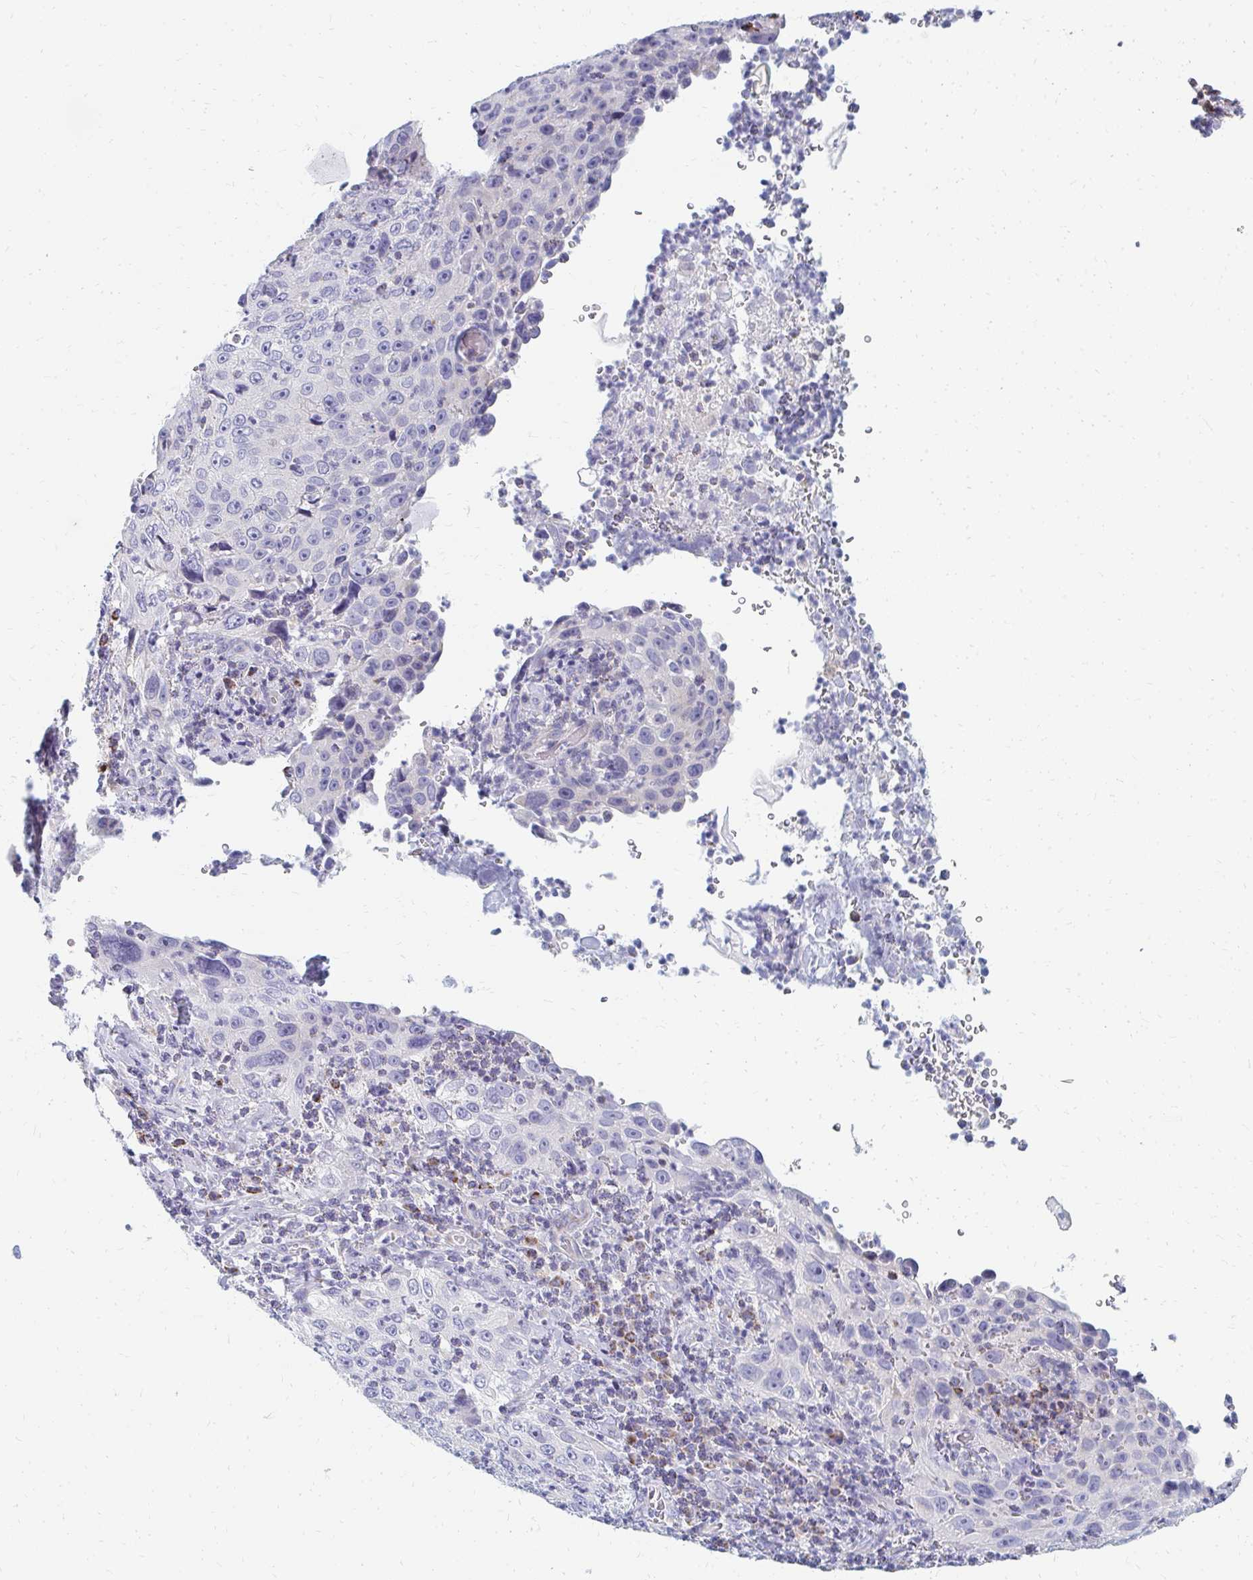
{"staining": {"intensity": "negative", "quantity": "none", "location": "none"}, "tissue": "cervical cancer", "cell_type": "Tumor cells", "image_type": "cancer", "snomed": [{"axis": "morphology", "description": "Squamous cell carcinoma, NOS"}, {"axis": "topography", "description": "Cervix"}], "caption": "Tumor cells show no significant protein expression in cervical cancer (squamous cell carcinoma). (IHC, brightfield microscopy, high magnification).", "gene": "OR10V1", "patient": {"sex": "female", "age": 30}}